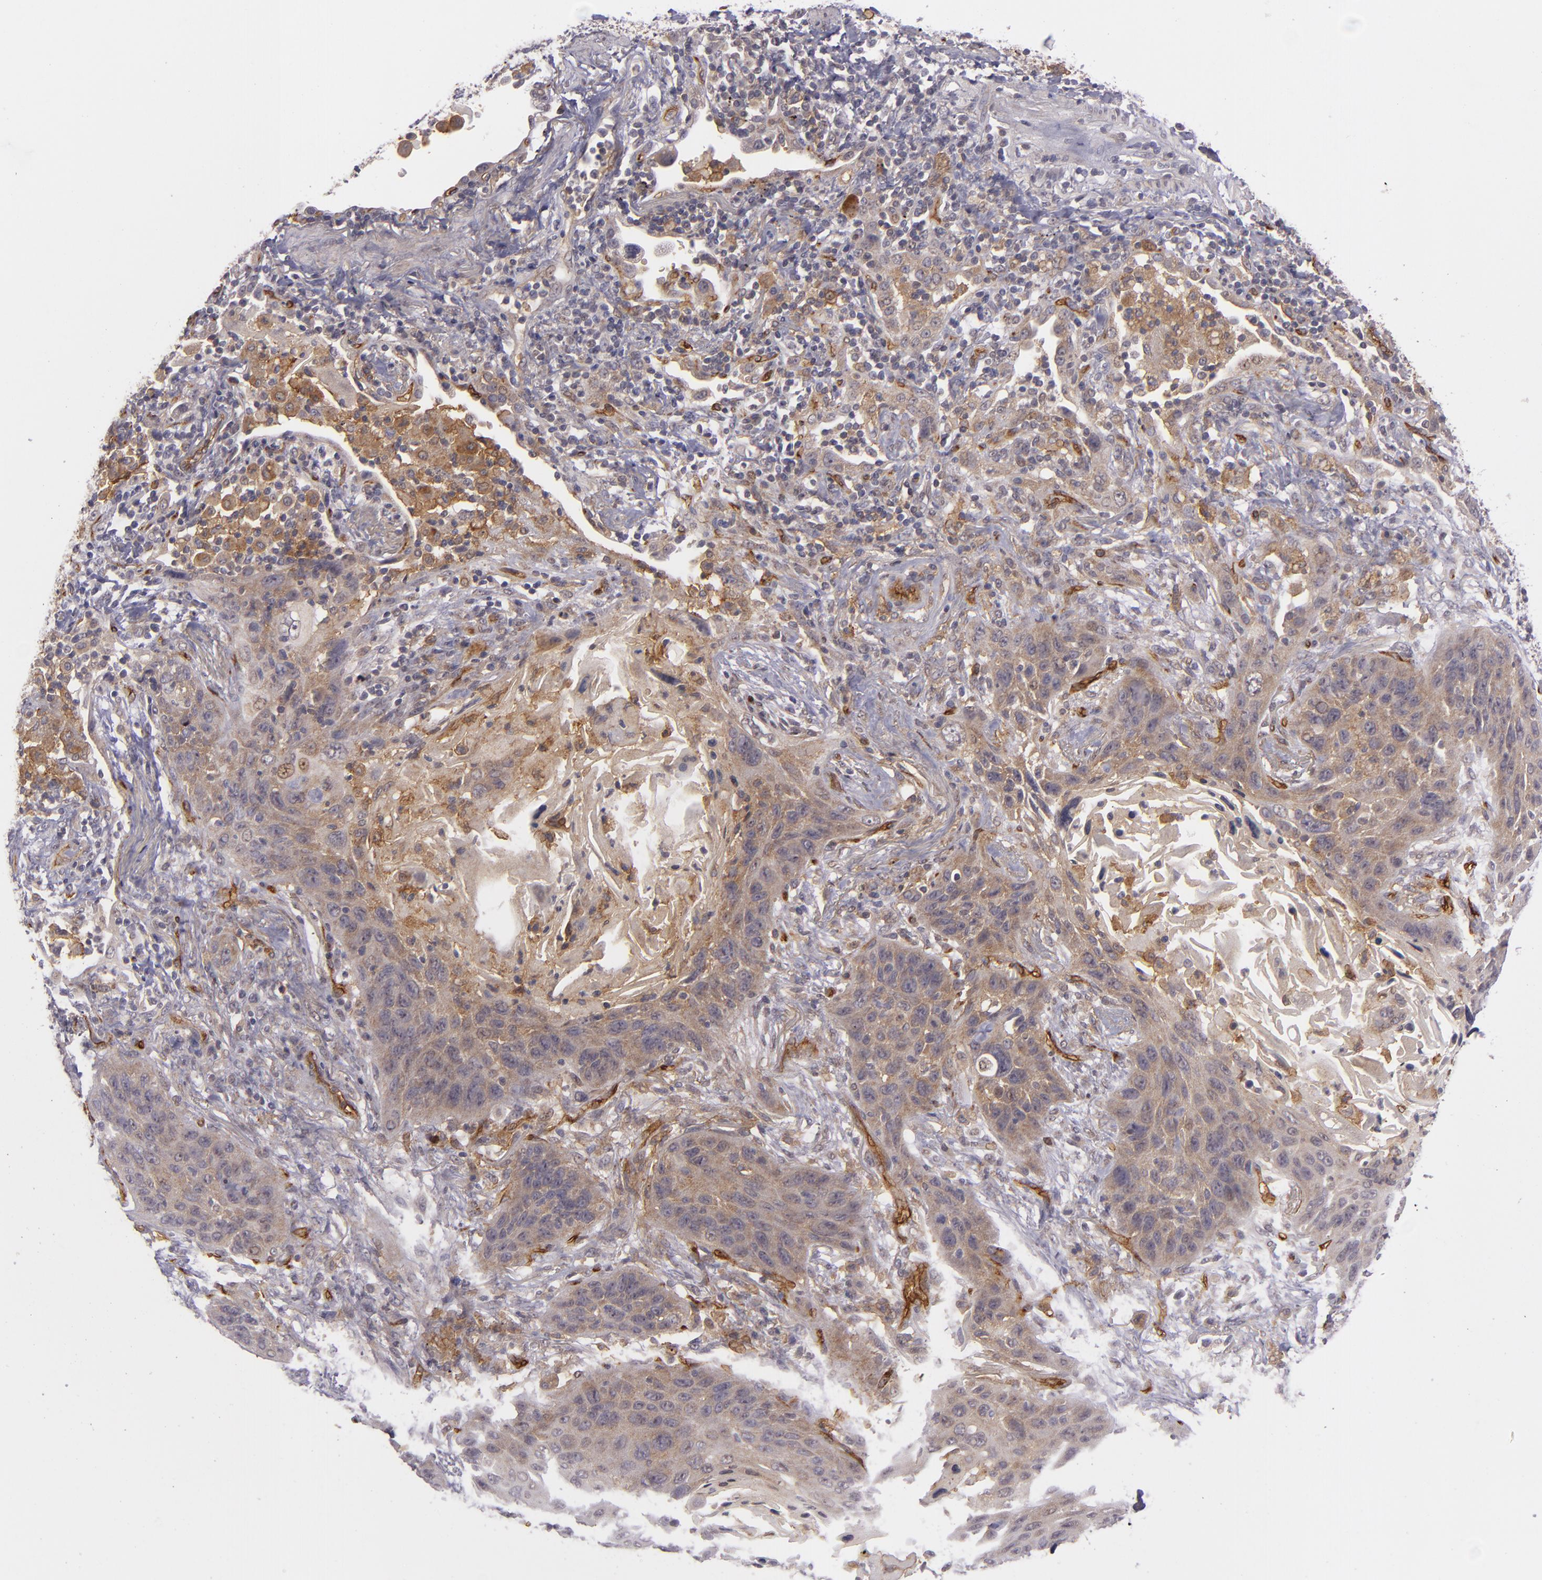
{"staining": {"intensity": "moderate", "quantity": ">75%", "location": "cytoplasmic/membranous"}, "tissue": "lung cancer", "cell_type": "Tumor cells", "image_type": "cancer", "snomed": [{"axis": "morphology", "description": "Squamous cell carcinoma, NOS"}, {"axis": "topography", "description": "Lung"}], "caption": "An IHC histopathology image of tumor tissue is shown. Protein staining in brown highlights moderate cytoplasmic/membranous positivity in lung cancer within tumor cells.", "gene": "ACE", "patient": {"sex": "female", "age": 67}}